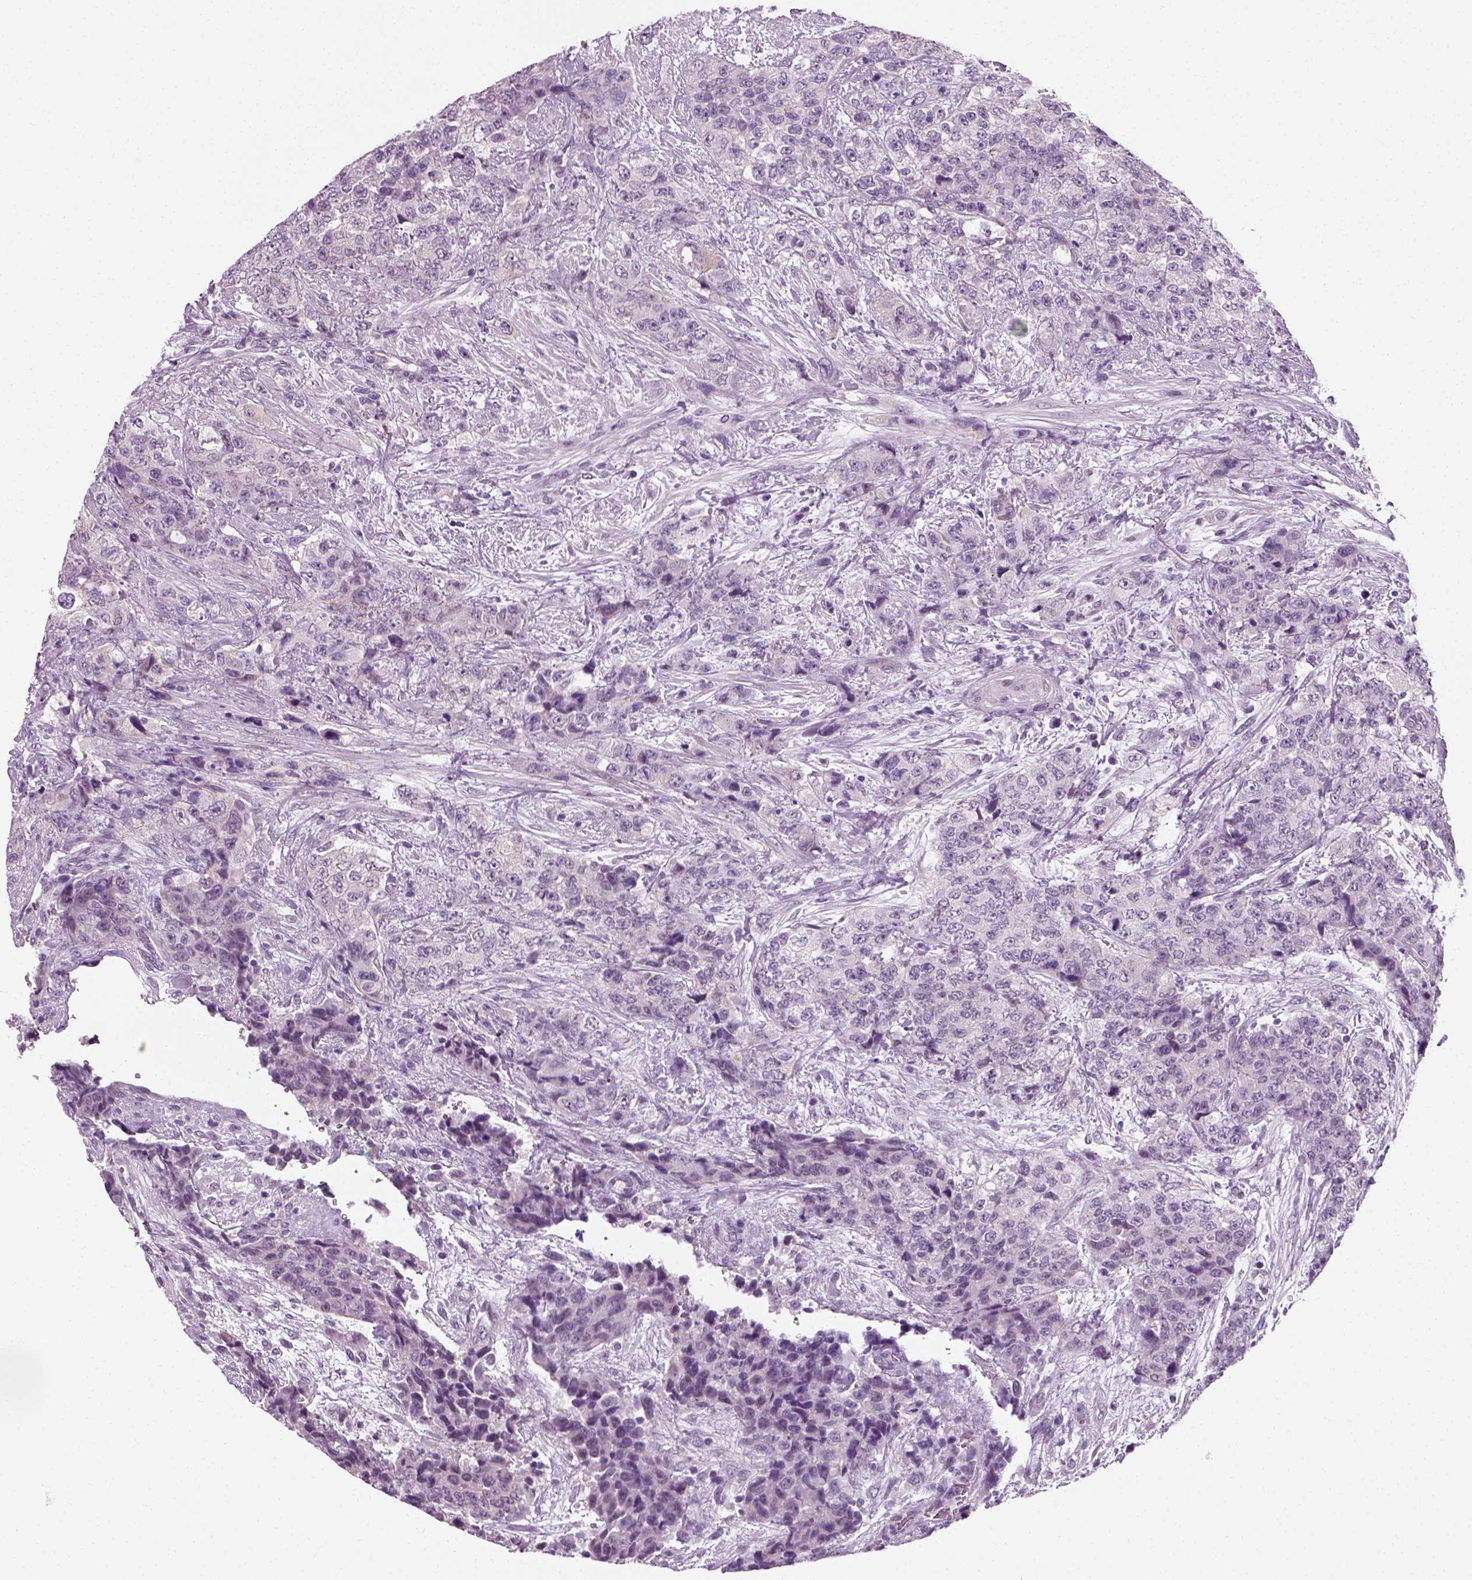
{"staining": {"intensity": "negative", "quantity": "none", "location": "none"}, "tissue": "urothelial cancer", "cell_type": "Tumor cells", "image_type": "cancer", "snomed": [{"axis": "morphology", "description": "Urothelial carcinoma, High grade"}, {"axis": "topography", "description": "Urinary bladder"}], "caption": "This is an immunohistochemistry histopathology image of high-grade urothelial carcinoma. There is no expression in tumor cells.", "gene": "SPATA31E1", "patient": {"sex": "female", "age": 78}}